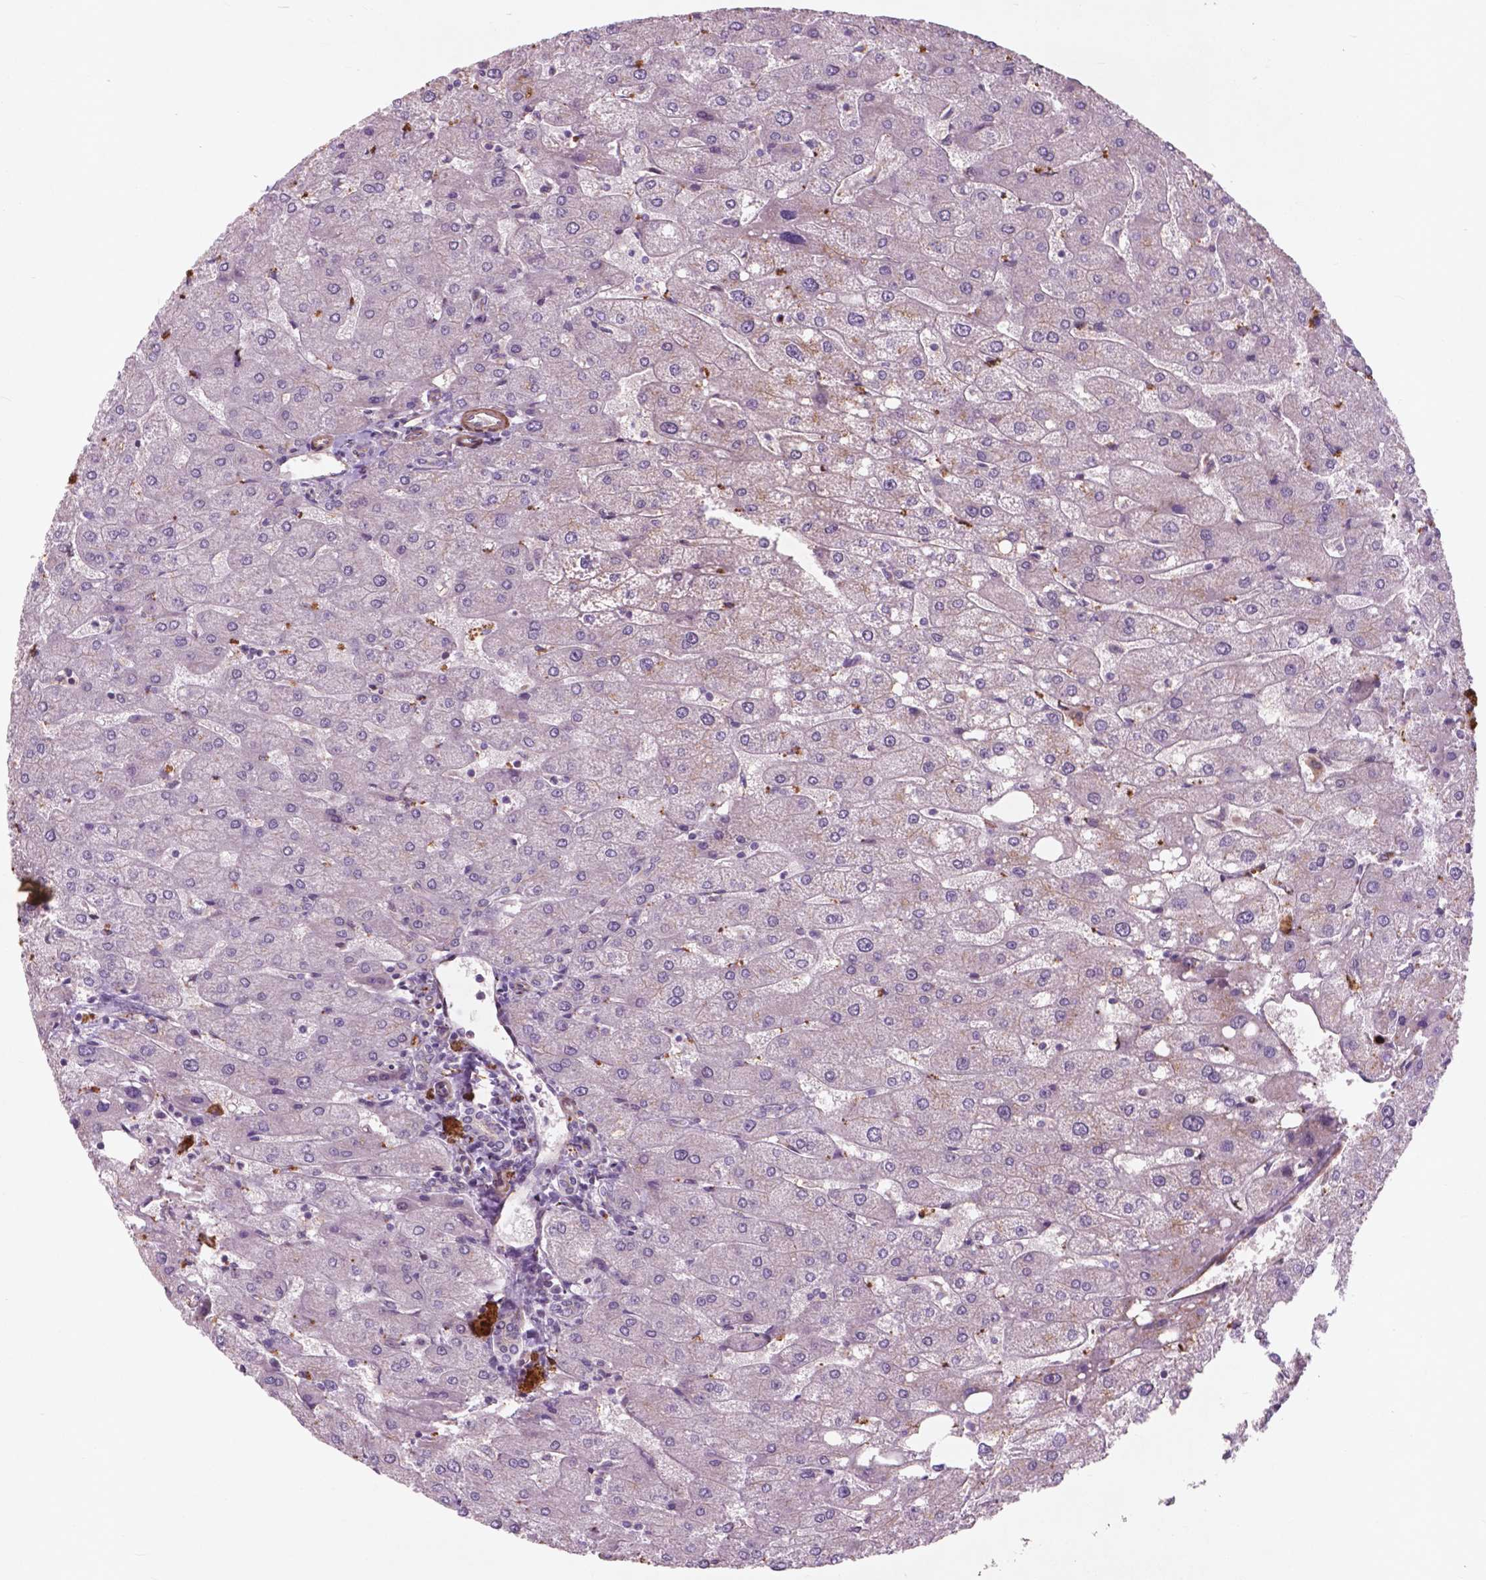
{"staining": {"intensity": "negative", "quantity": "none", "location": "none"}, "tissue": "liver", "cell_type": "Cholangiocytes", "image_type": "normal", "snomed": [{"axis": "morphology", "description": "Normal tissue, NOS"}, {"axis": "topography", "description": "Liver"}], "caption": "The image demonstrates no significant positivity in cholangiocytes of liver. (Brightfield microscopy of DAB (3,3'-diaminobenzidine) immunohistochemistry (IHC) at high magnification).", "gene": "RFPL4B", "patient": {"sex": "male", "age": 67}}